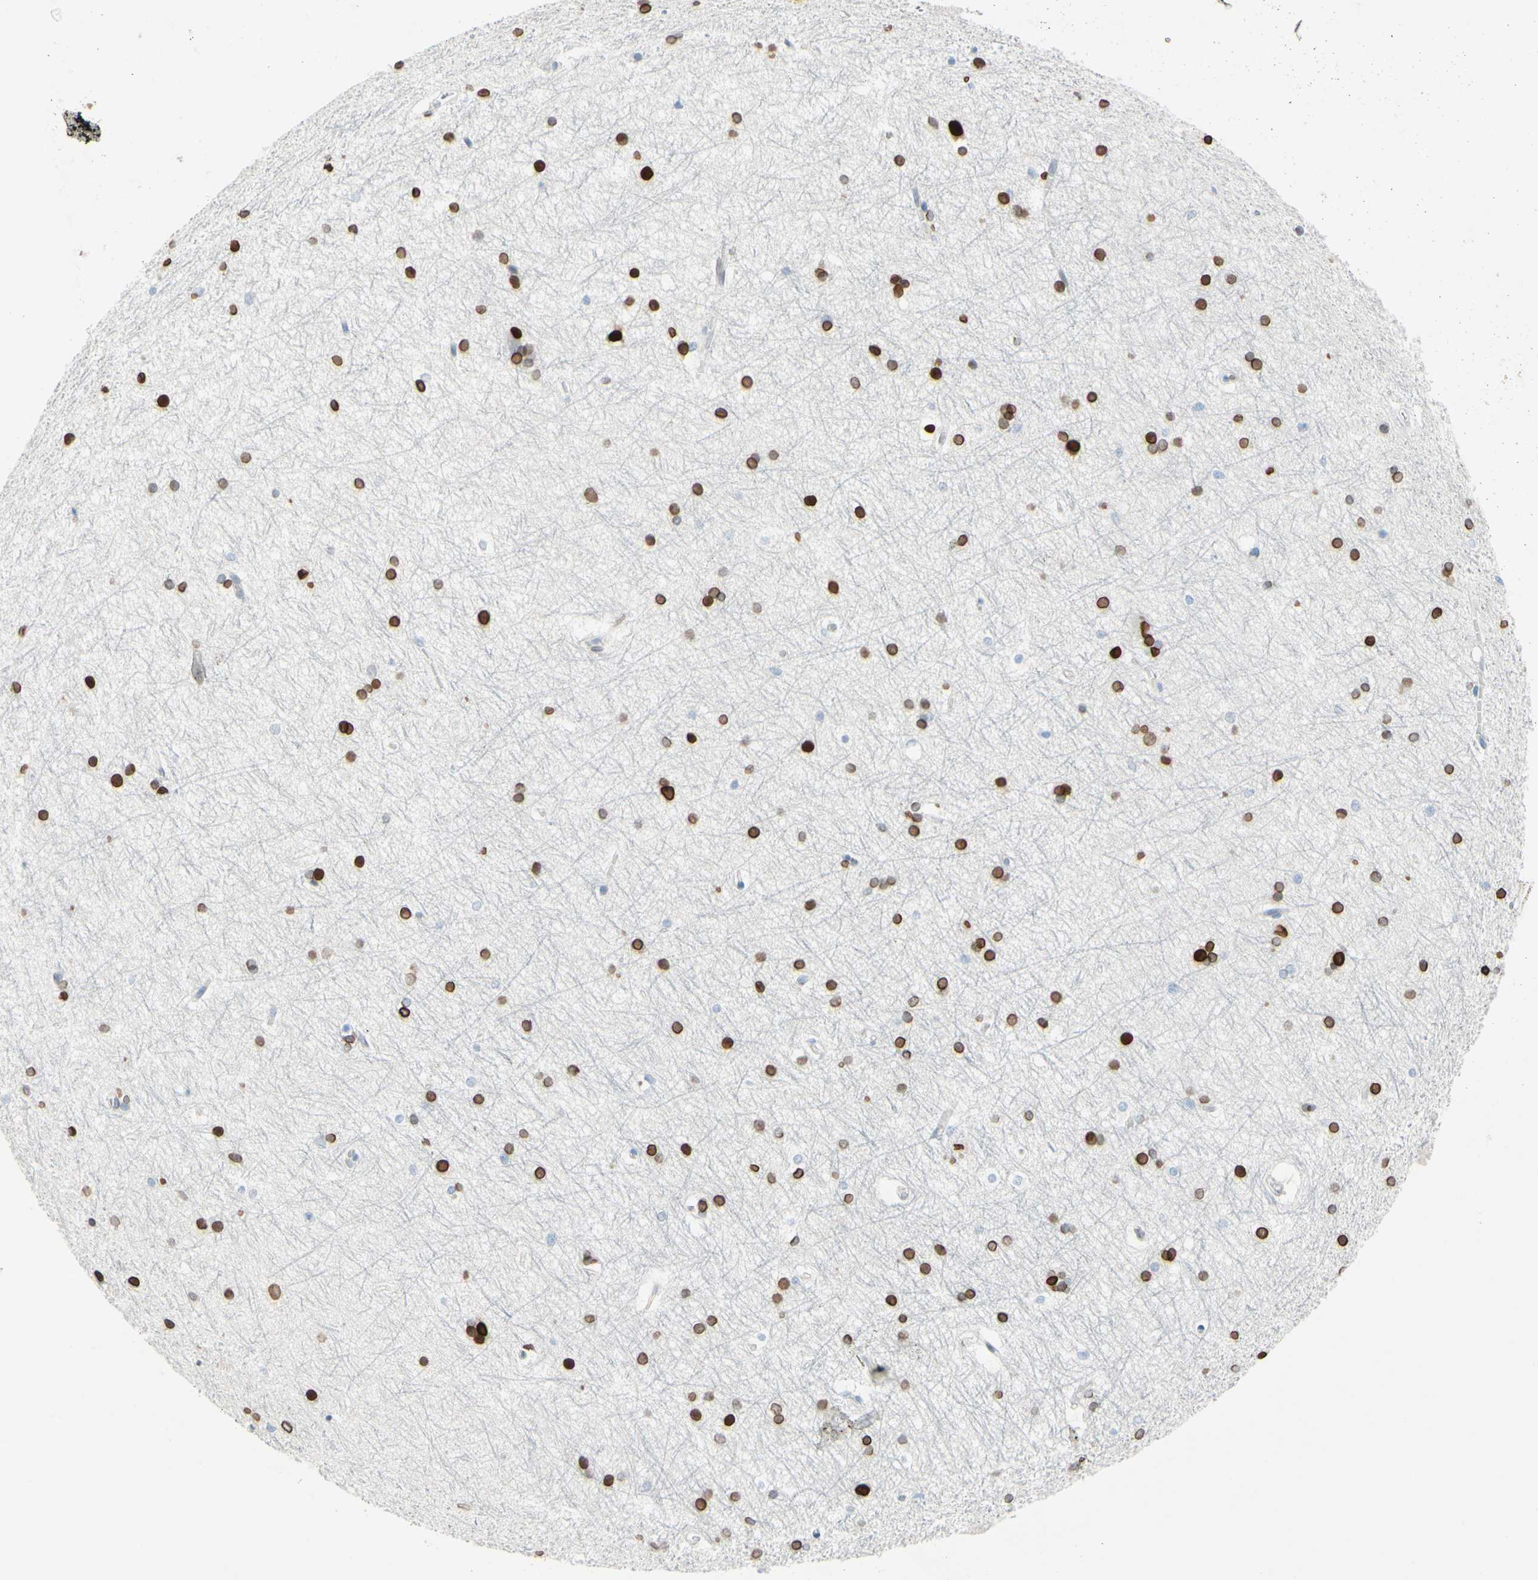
{"staining": {"intensity": "strong", "quantity": "25%-75%", "location": "cytoplasmic/membranous,nuclear"}, "tissue": "hippocampus", "cell_type": "Glial cells", "image_type": "normal", "snomed": [{"axis": "morphology", "description": "Normal tissue, NOS"}, {"axis": "topography", "description": "Hippocampus"}], "caption": "DAB immunohistochemical staining of unremarkable hippocampus shows strong cytoplasmic/membranous,nuclear protein expression in about 25%-75% of glial cells. (Stains: DAB in brown, nuclei in blue, Microscopy: brightfield microscopy at high magnification).", "gene": "ZNF132", "patient": {"sex": "female", "age": 19}}